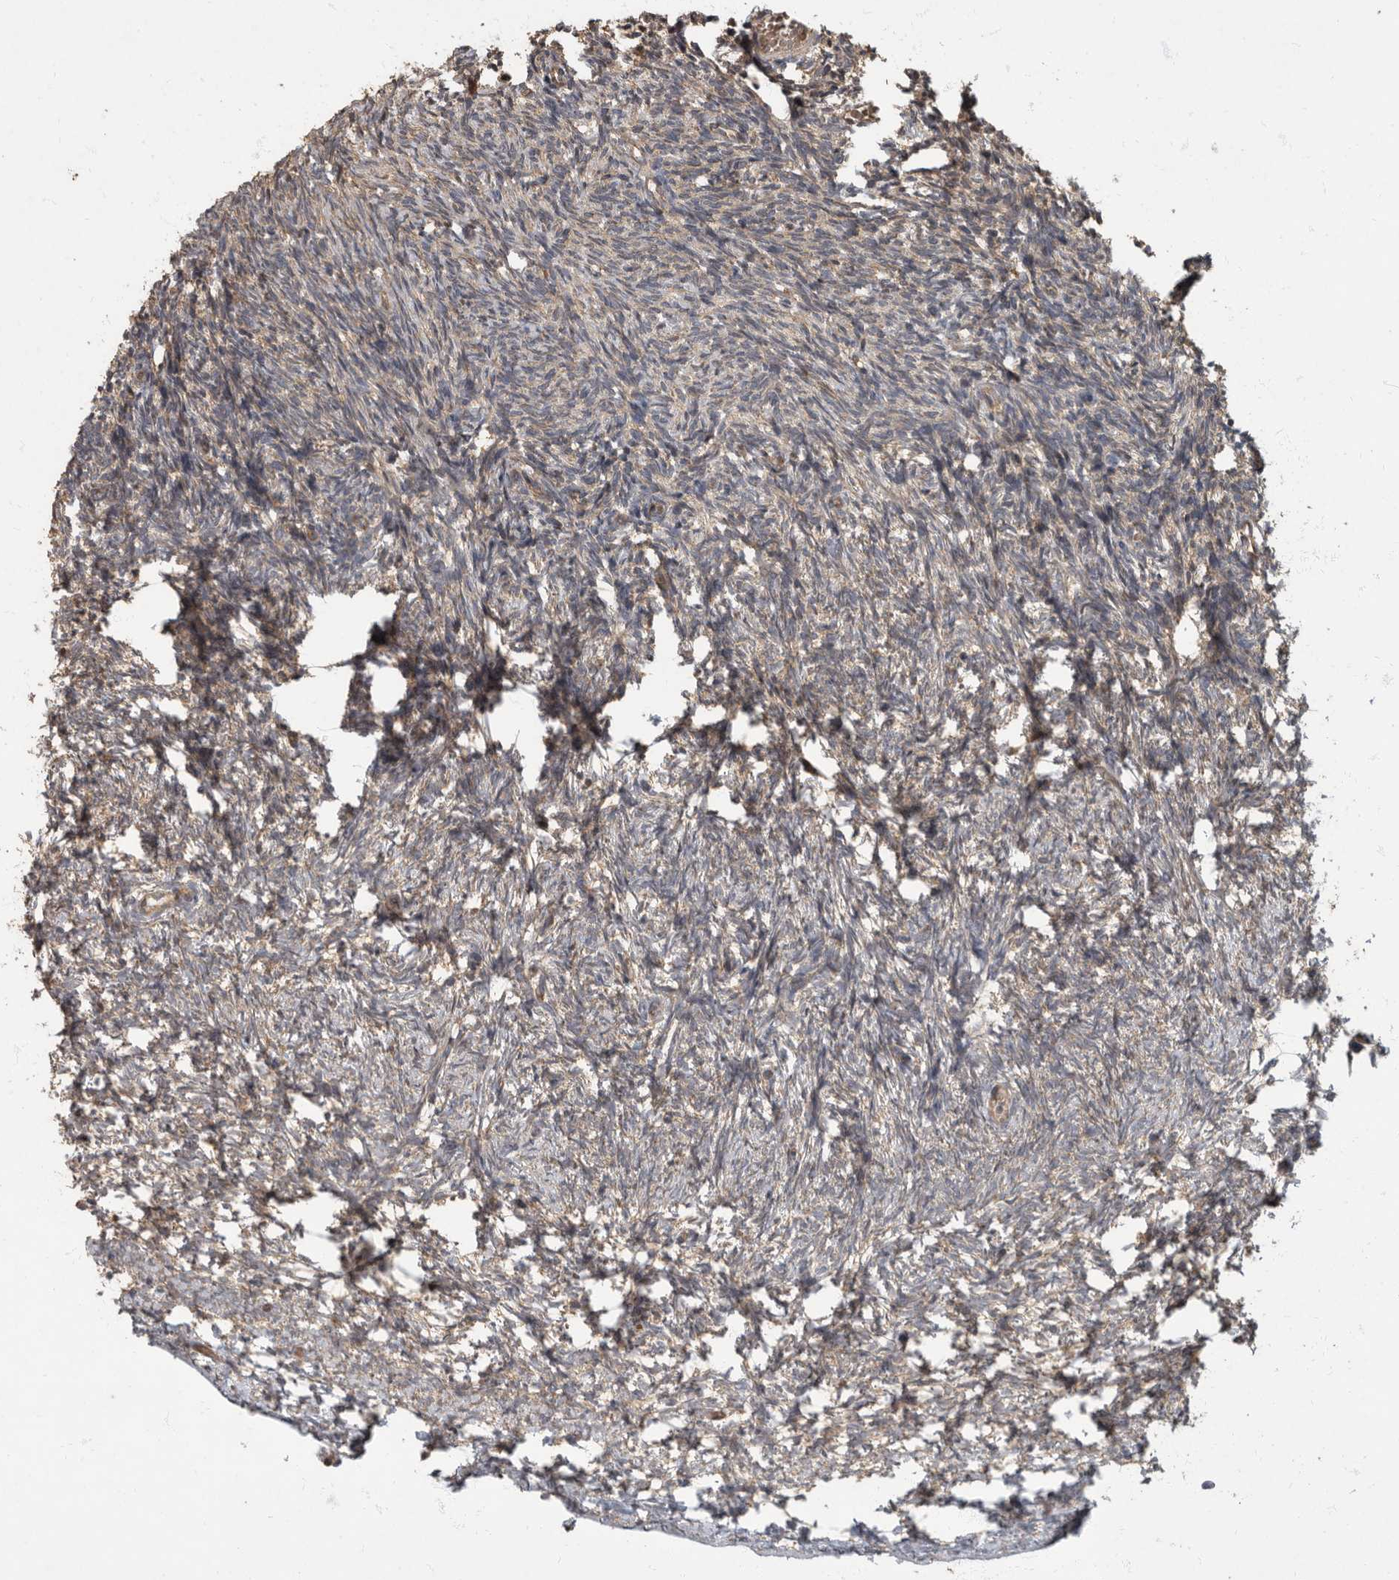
{"staining": {"intensity": "weak", "quantity": "<25%", "location": "cytoplasmic/membranous"}, "tissue": "ovary", "cell_type": "Ovarian stroma cells", "image_type": "normal", "snomed": [{"axis": "morphology", "description": "Normal tissue, NOS"}, {"axis": "topography", "description": "Ovary"}], "caption": "Micrograph shows no significant protein staining in ovarian stroma cells of normal ovary. (DAB (3,3'-diaminobenzidine) immunohistochemistry (IHC) with hematoxylin counter stain).", "gene": "IQCK", "patient": {"sex": "female", "age": 34}}